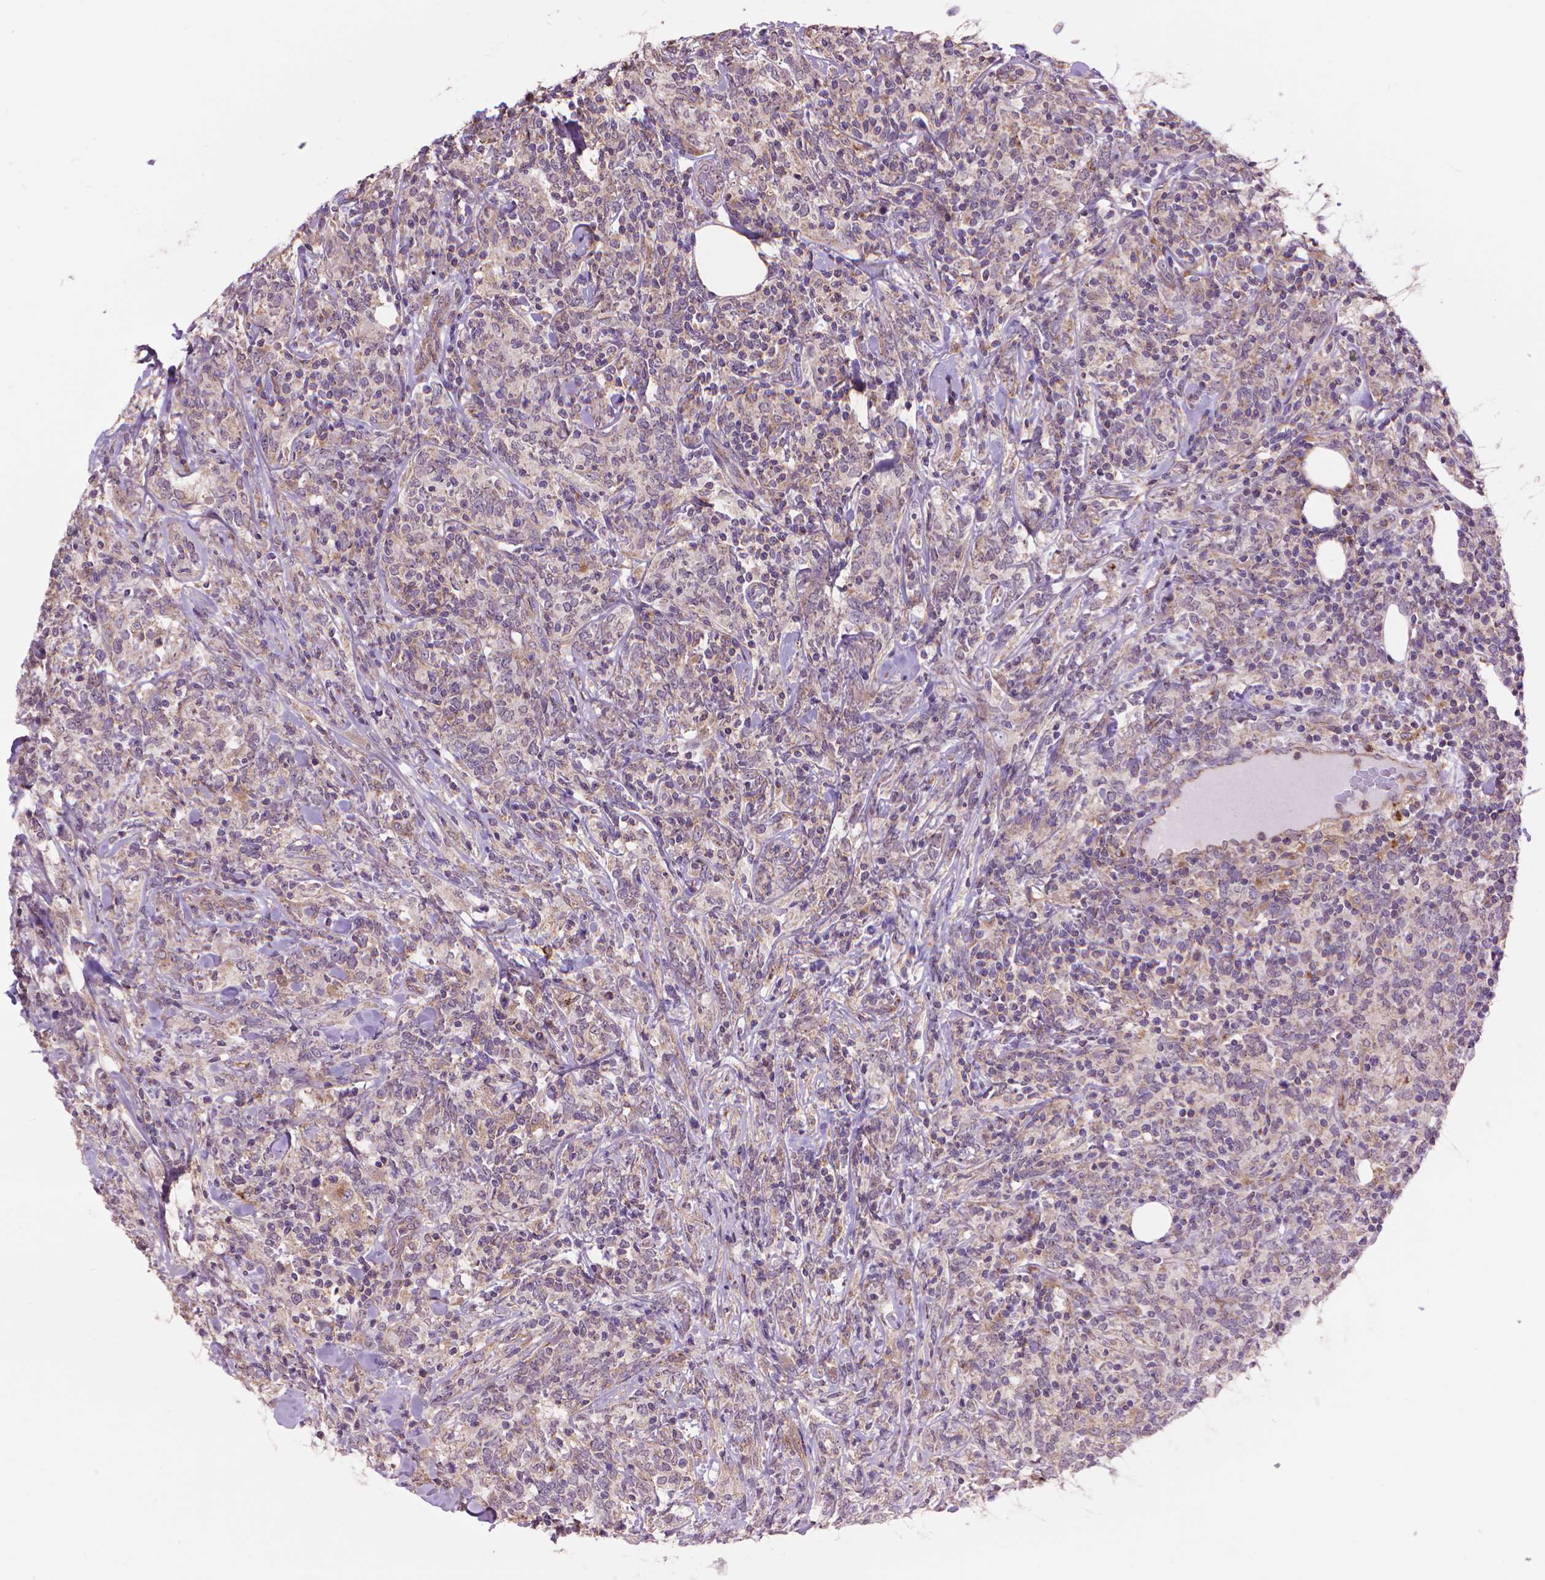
{"staining": {"intensity": "weak", "quantity": "25%-75%", "location": "cytoplasmic/membranous"}, "tissue": "lymphoma", "cell_type": "Tumor cells", "image_type": "cancer", "snomed": [{"axis": "morphology", "description": "Malignant lymphoma, non-Hodgkin's type, High grade"}, {"axis": "topography", "description": "Lymph node"}], "caption": "Immunohistochemistry photomicrograph of human lymphoma stained for a protein (brown), which demonstrates low levels of weak cytoplasmic/membranous staining in about 25%-75% of tumor cells.", "gene": "GLB1", "patient": {"sex": "female", "age": 84}}